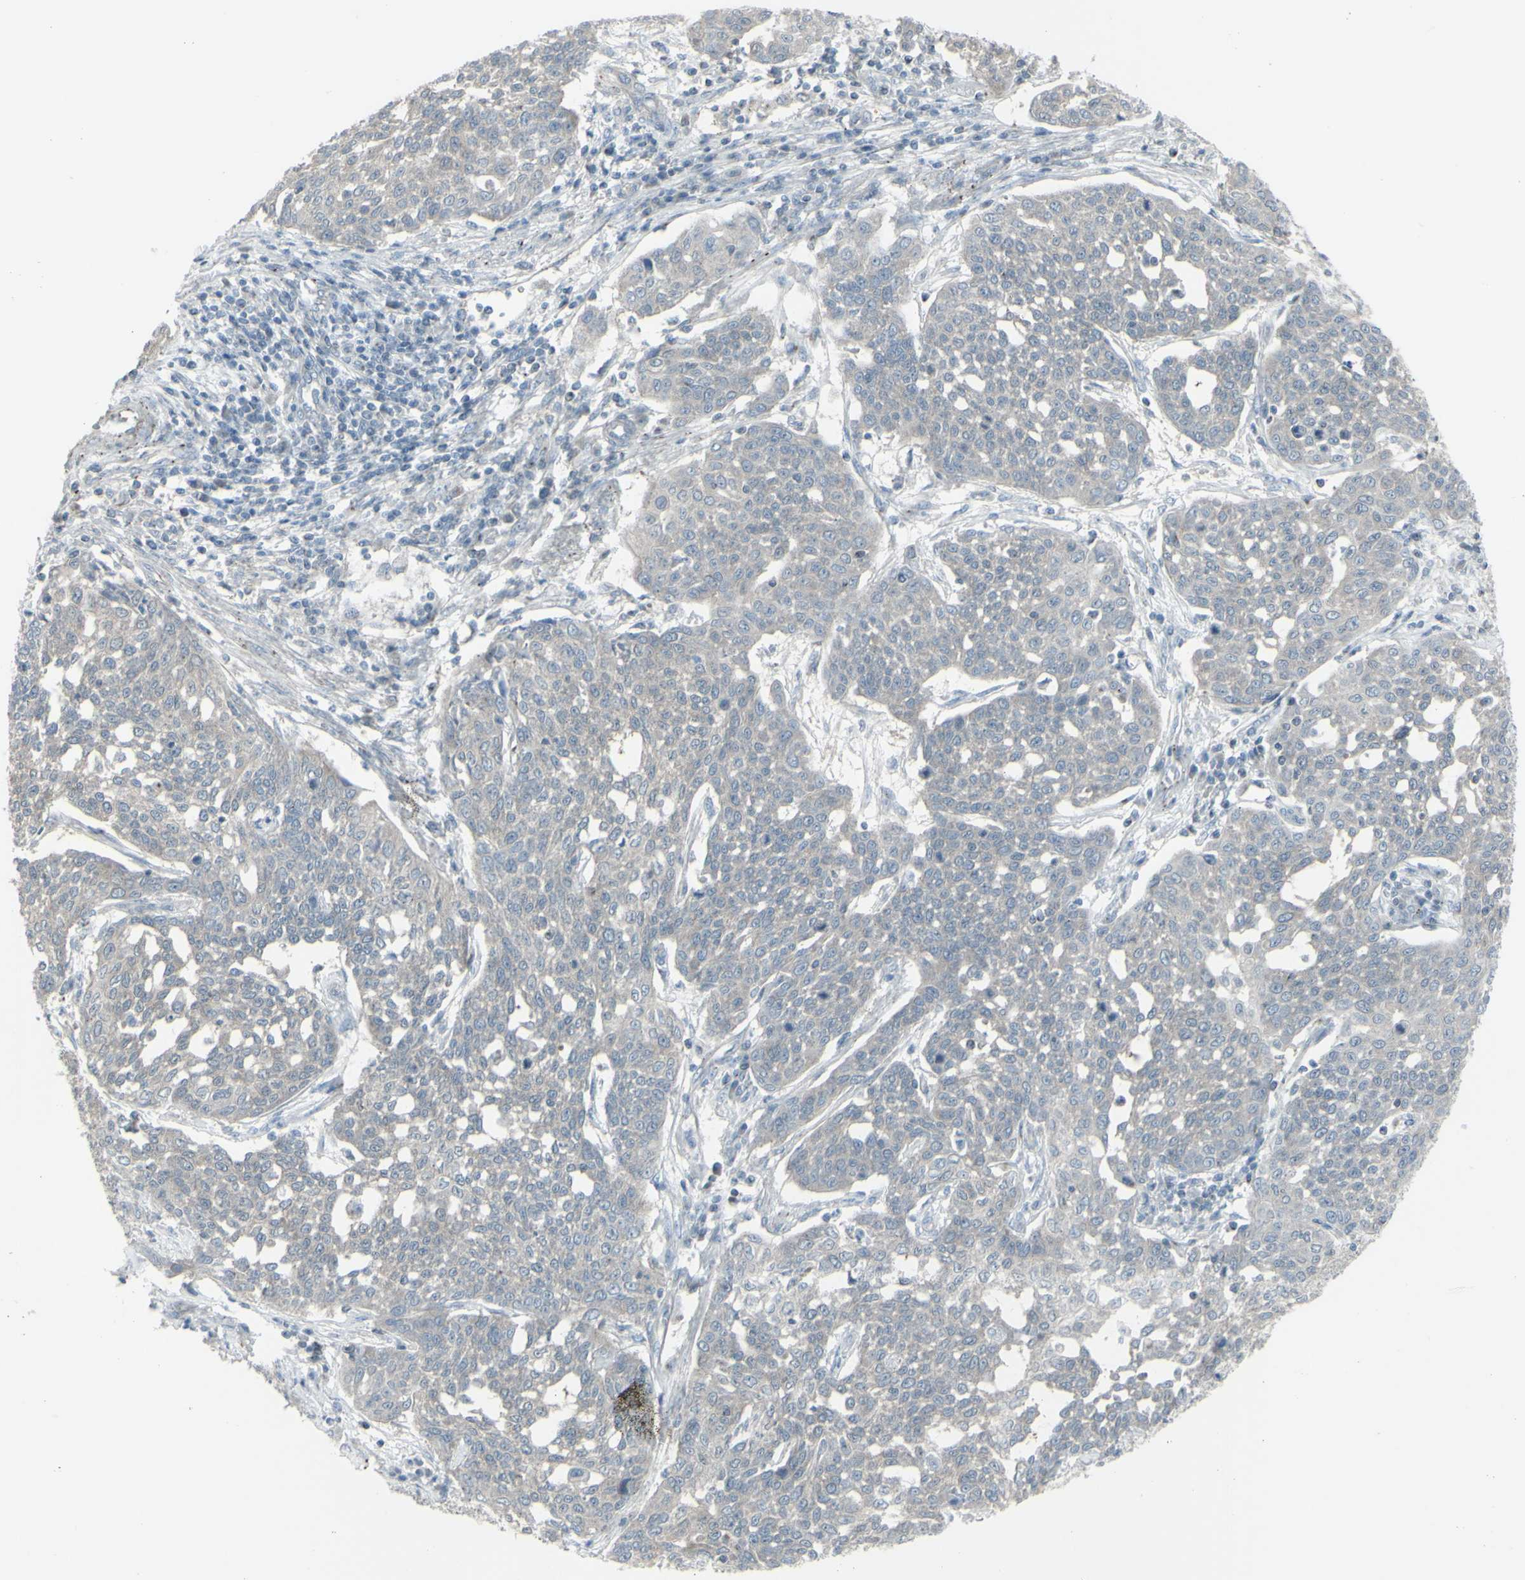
{"staining": {"intensity": "negative", "quantity": "none", "location": "none"}, "tissue": "cervical cancer", "cell_type": "Tumor cells", "image_type": "cancer", "snomed": [{"axis": "morphology", "description": "Squamous cell carcinoma, NOS"}, {"axis": "topography", "description": "Cervix"}], "caption": "Image shows no protein staining in tumor cells of cervical cancer (squamous cell carcinoma) tissue.", "gene": "GALNT6", "patient": {"sex": "female", "age": 34}}